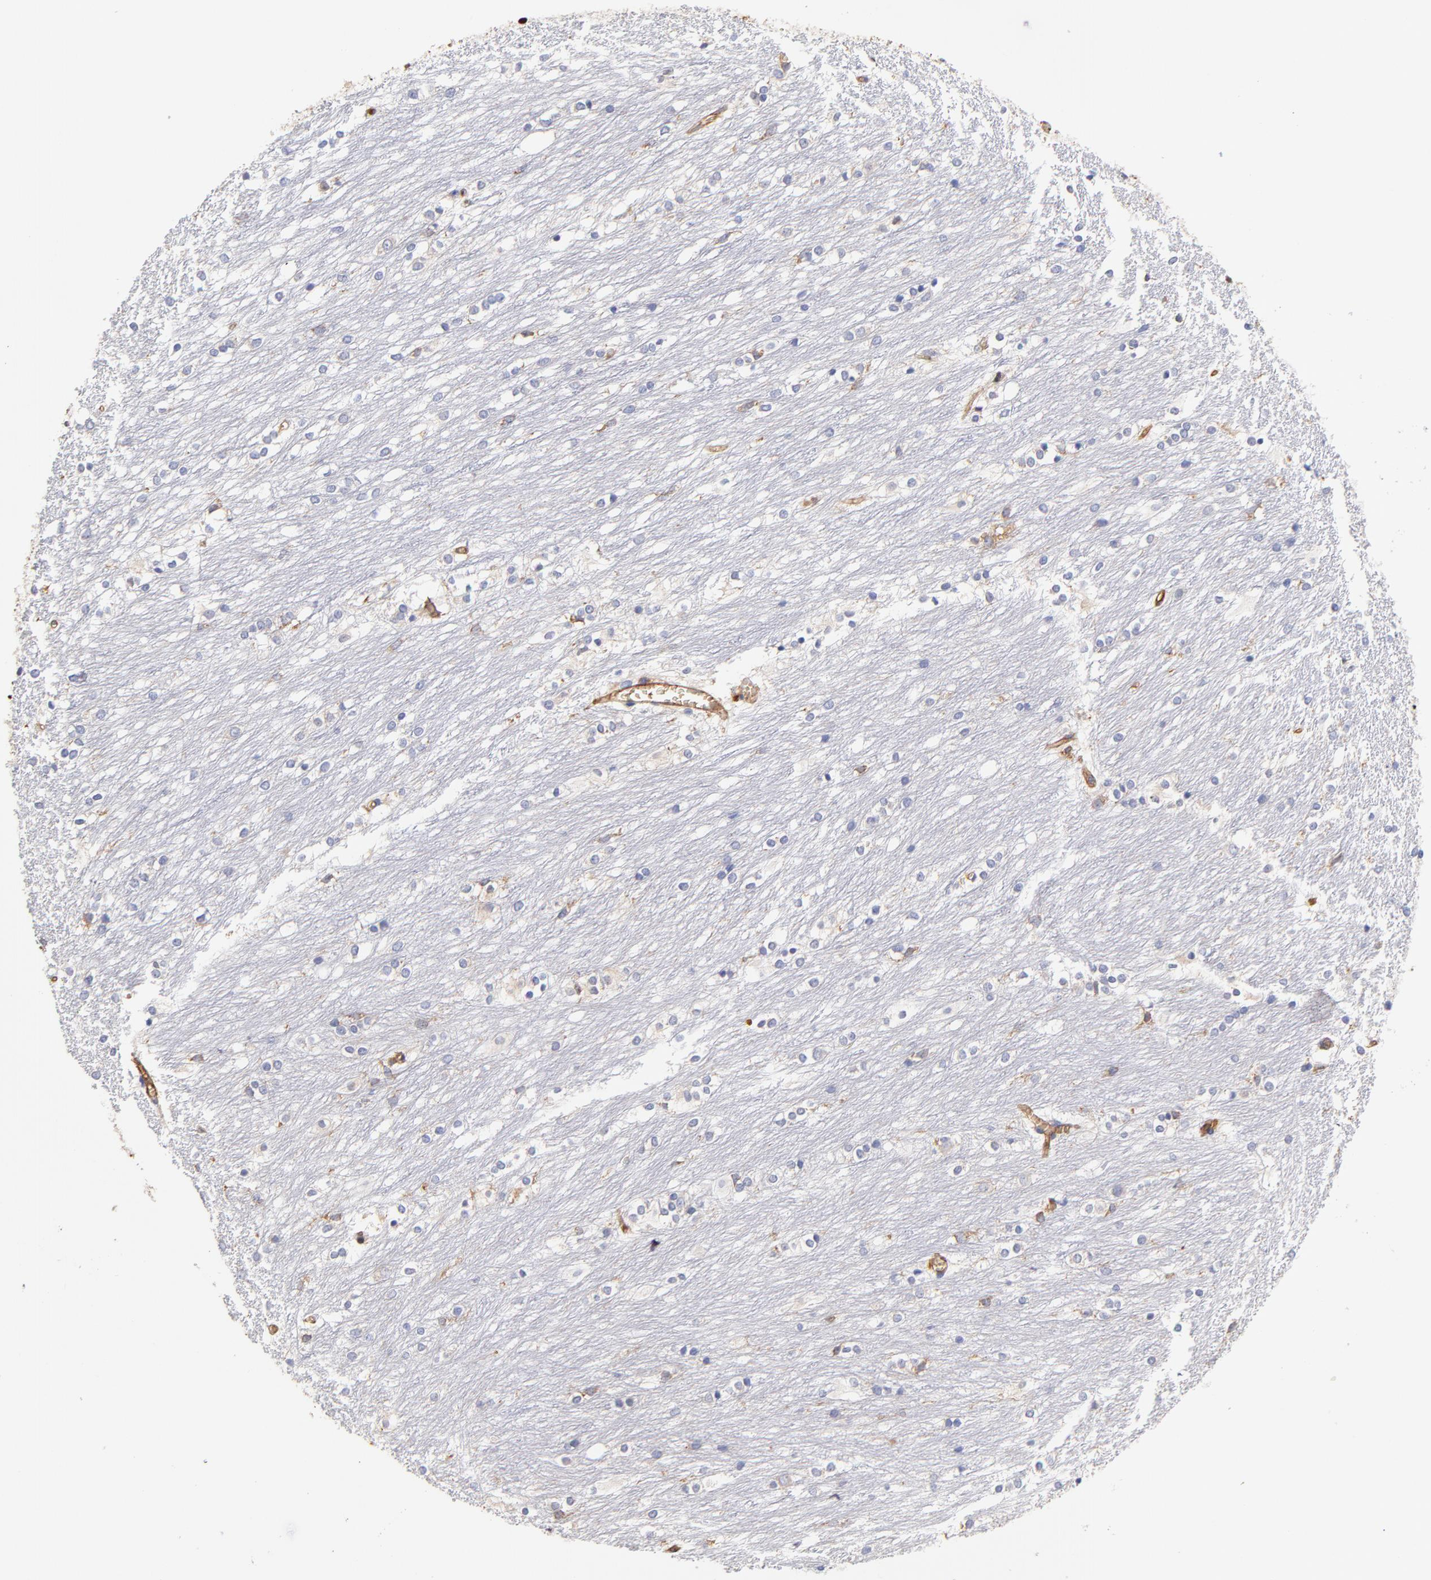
{"staining": {"intensity": "moderate", "quantity": "<25%", "location": "cytoplasmic/membranous"}, "tissue": "caudate", "cell_type": "Glial cells", "image_type": "normal", "snomed": [{"axis": "morphology", "description": "Normal tissue, NOS"}, {"axis": "topography", "description": "Lateral ventricle wall"}], "caption": "A photomicrograph showing moderate cytoplasmic/membranous staining in about <25% of glial cells in benign caudate, as visualized by brown immunohistochemical staining.", "gene": "CD2AP", "patient": {"sex": "female", "age": 19}}